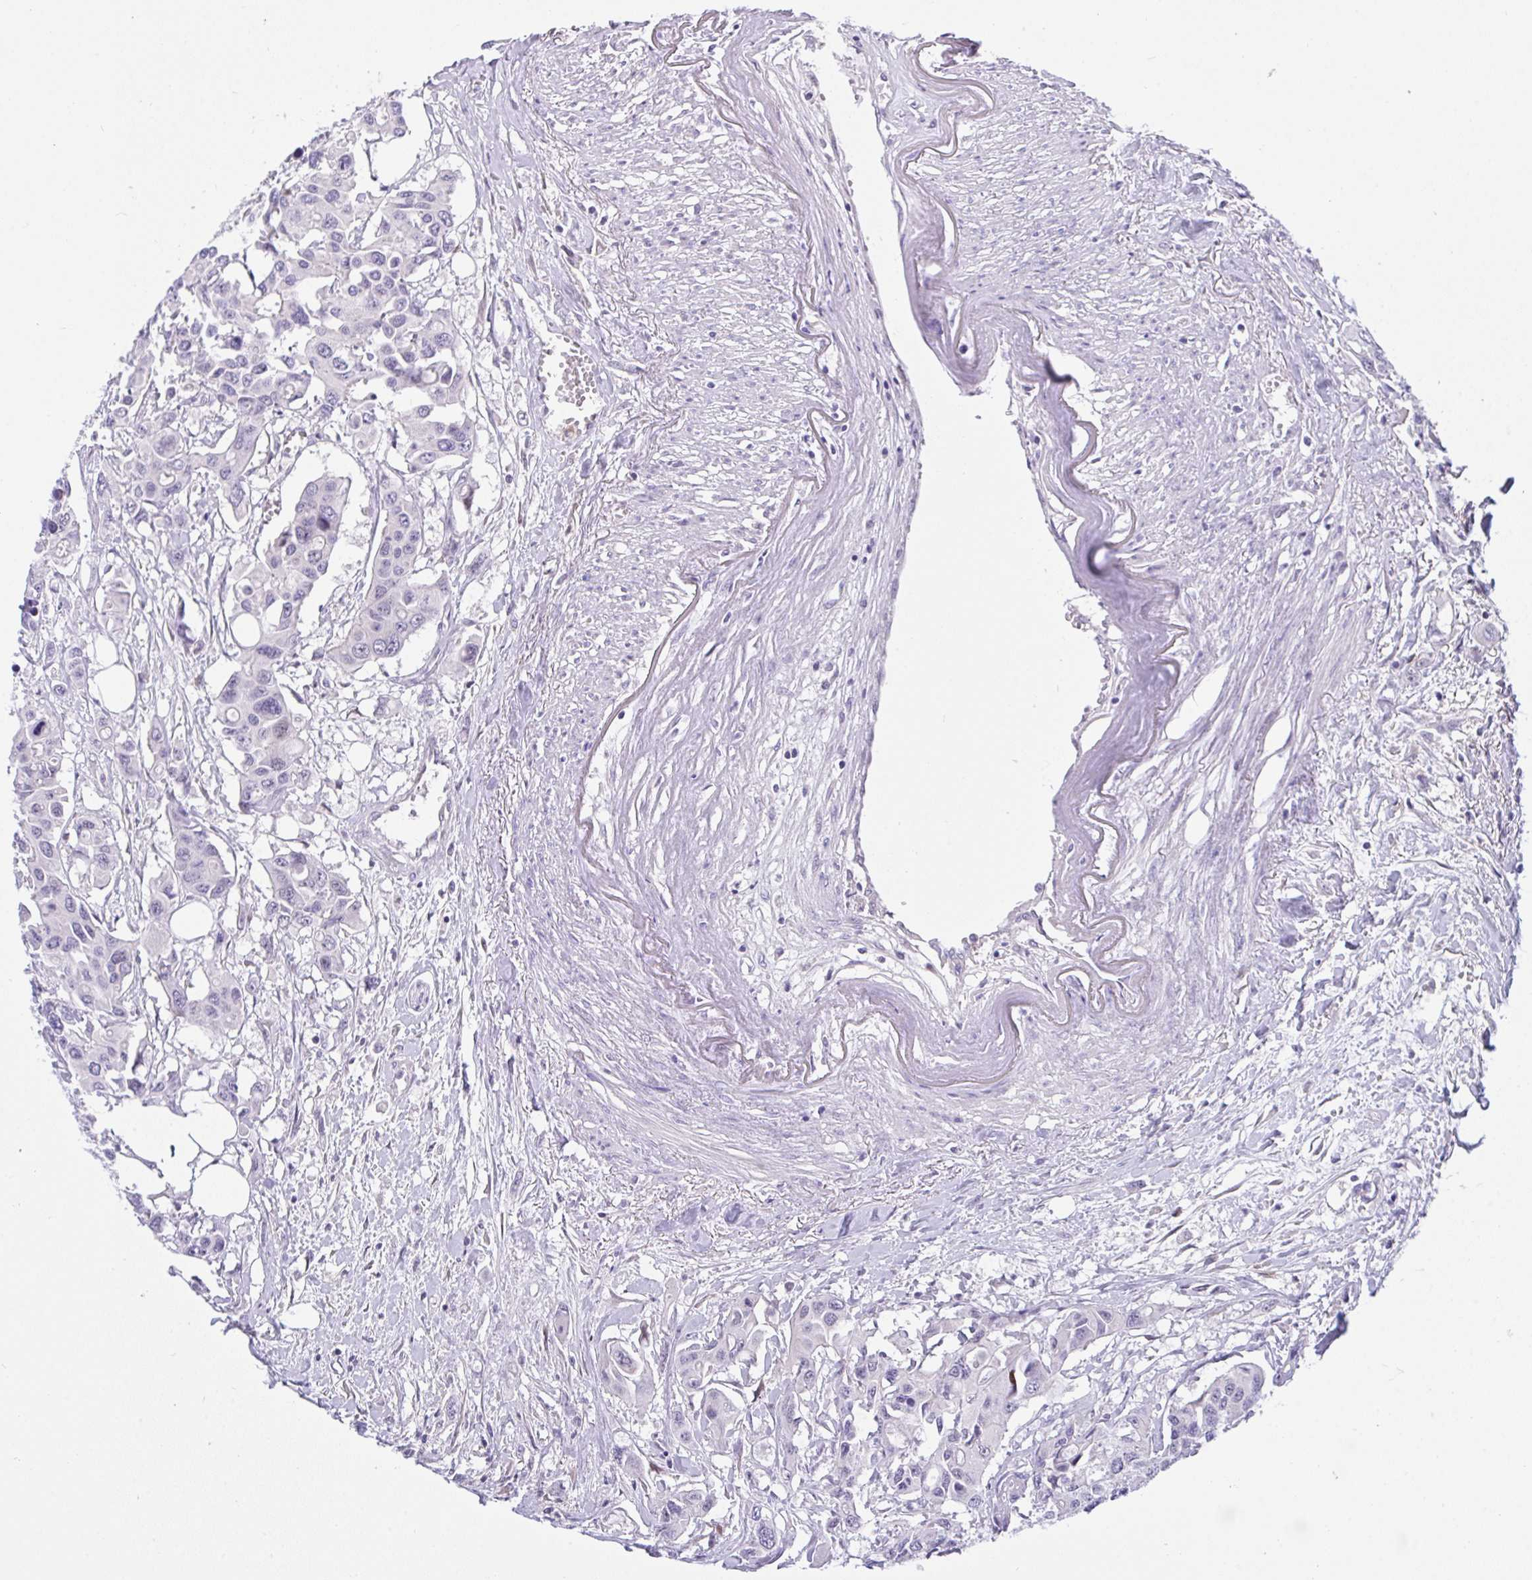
{"staining": {"intensity": "negative", "quantity": "none", "location": "none"}, "tissue": "colorectal cancer", "cell_type": "Tumor cells", "image_type": "cancer", "snomed": [{"axis": "morphology", "description": "Adenocarcinoma, NOS"}, {"axis": "topography", "description": "Colon"}], "caption": "Adenocarcinoma (colorectal) stained for a protein using immunohistochemistry (IHC) exhibits no staining tumor cells.", "gene": "ZNF554", "patient": {"sex": "male", "age": 77}}